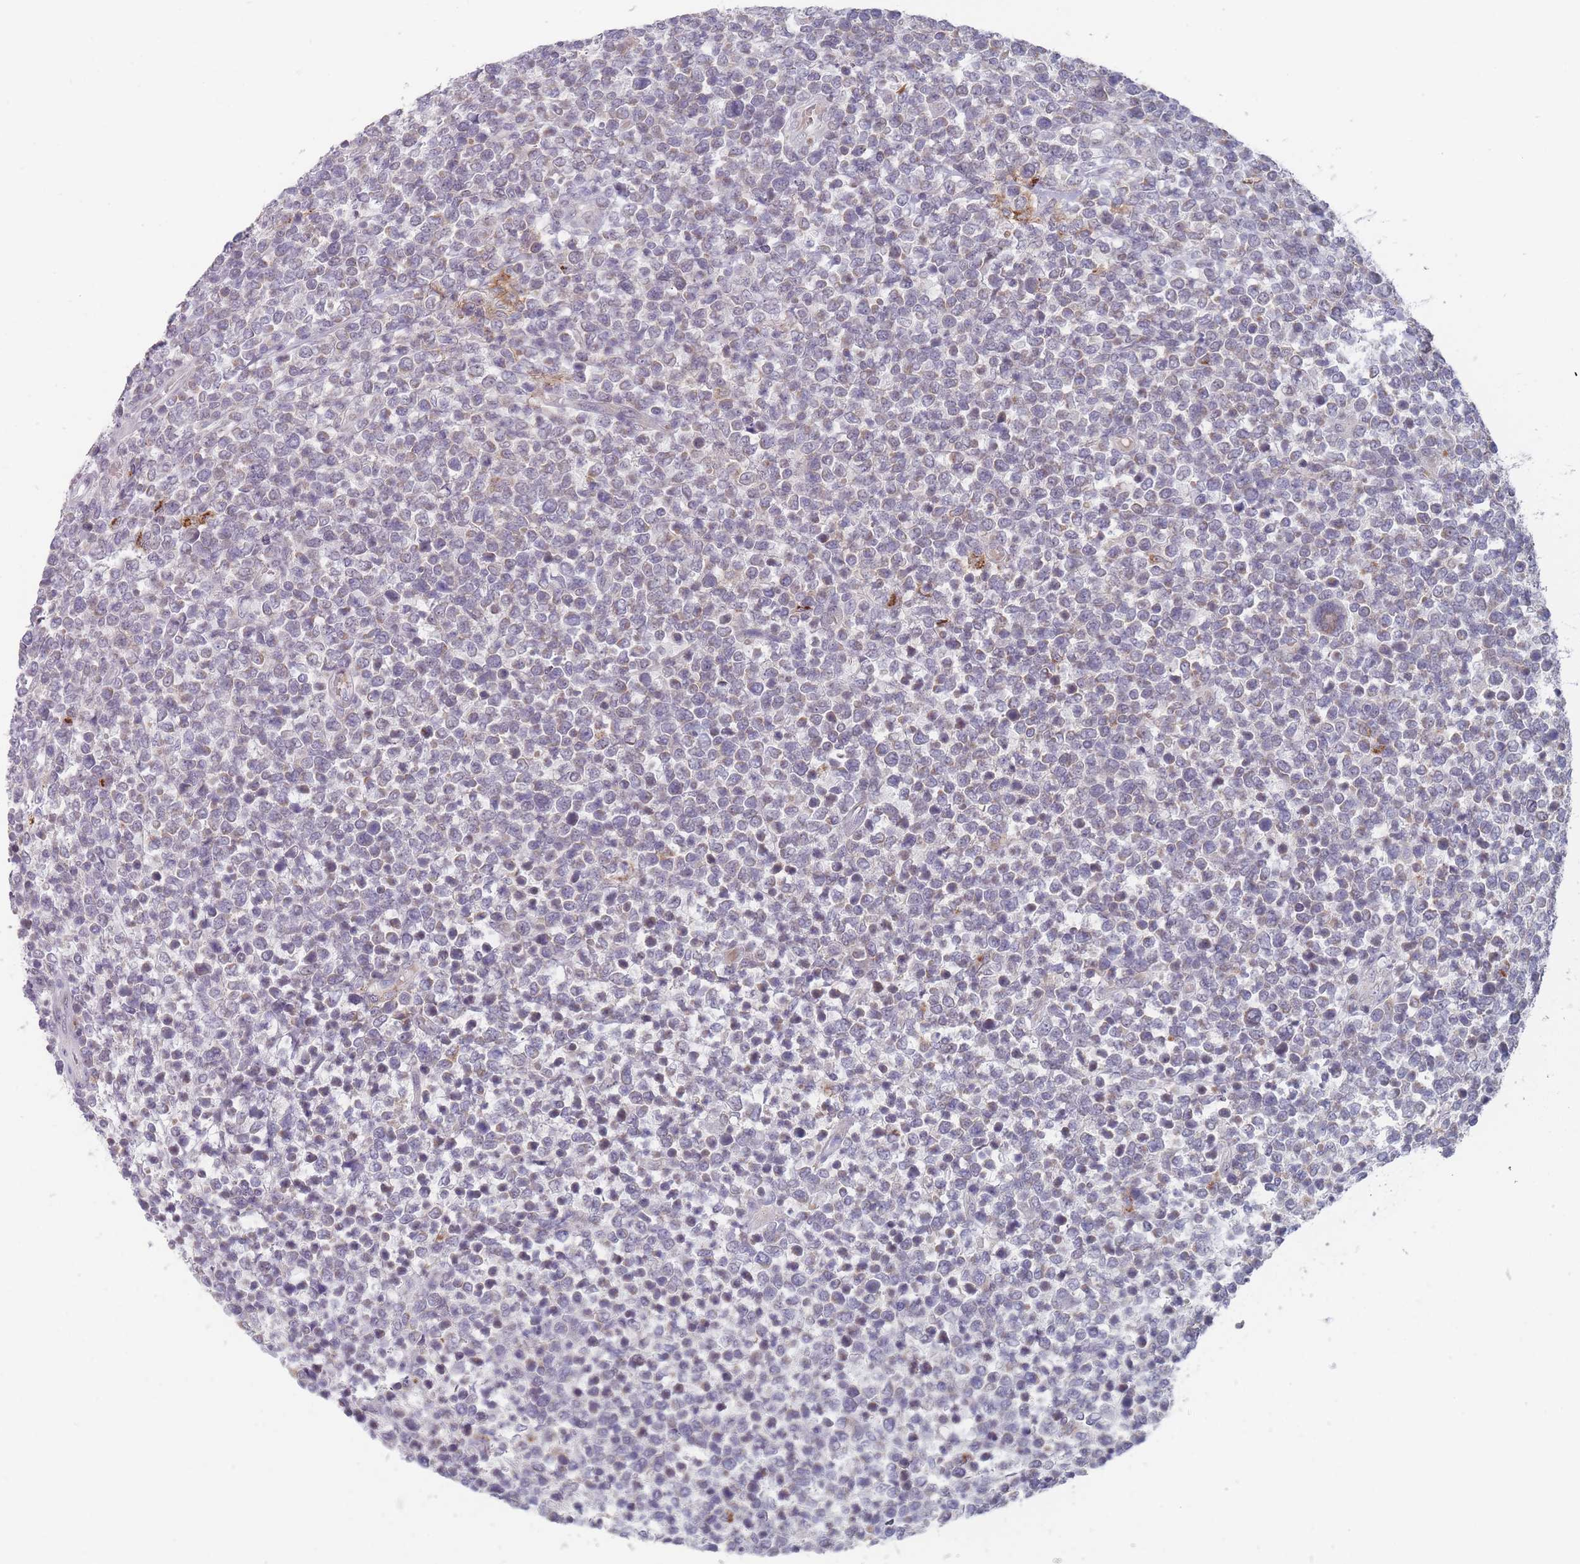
{"staining": {"intensity": "weak", "quantity": "<25%", "location": "cytoplasmic/membranous"}, "tissue": "lymphoma", "cell_type": "Tumor cells", "image_type": "cancer", "snomed": [{"axis": "morphology", "description": "Malignant lymphoma, non-Hodgkin's type, High grade"}, {"axis": "topography", "description": "Soft tissue"}], "caption": "This is an immunohistochemistry (IHC) histopathology image of lymphoma. There is no staining in tumor cells.", "gene": "PEX7", "patient": {"sex": "female", "age": 56}}